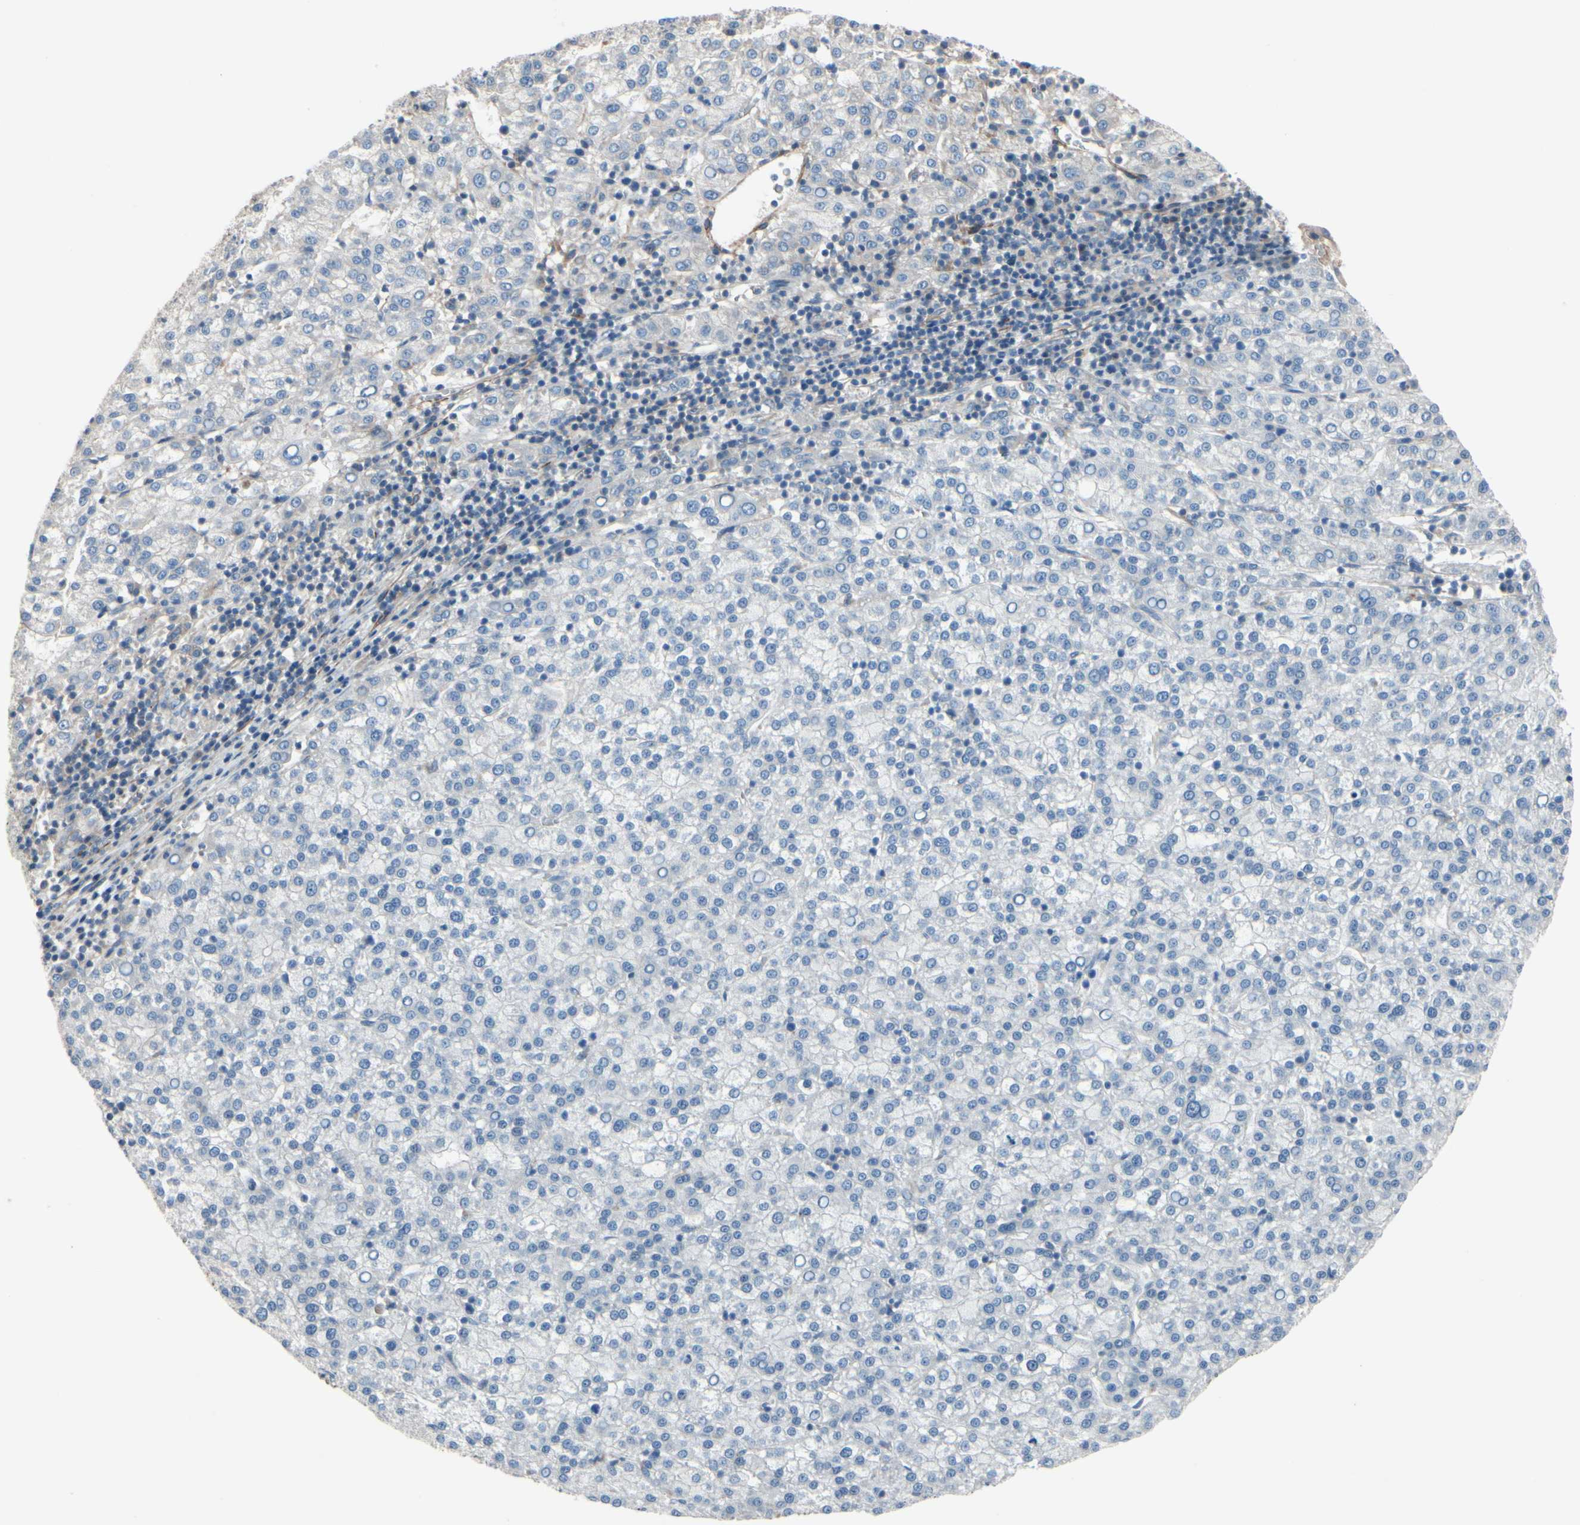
{"staining": {"intensity": "weak", "quantity": "25%-75%", "location": "cytoplasmic/membranous"}, "tissue": "liver cancer", "cell_type": "Tumor cells", "image_type": "cancer", "snomed": [{"axis": "morphology", "description": "Carcinoma, Hepatocellular, NOS"}, {"axis": "topography", "description": "Liver"}], "caption": "Liver cancer (hepatocellular carcinoma) tissue displays weak cytoplasmic/membranous positivity in about 25%-75% of tumor cells", "gene": "TPM1", "patient": {"sex": "female", "age": 58}}